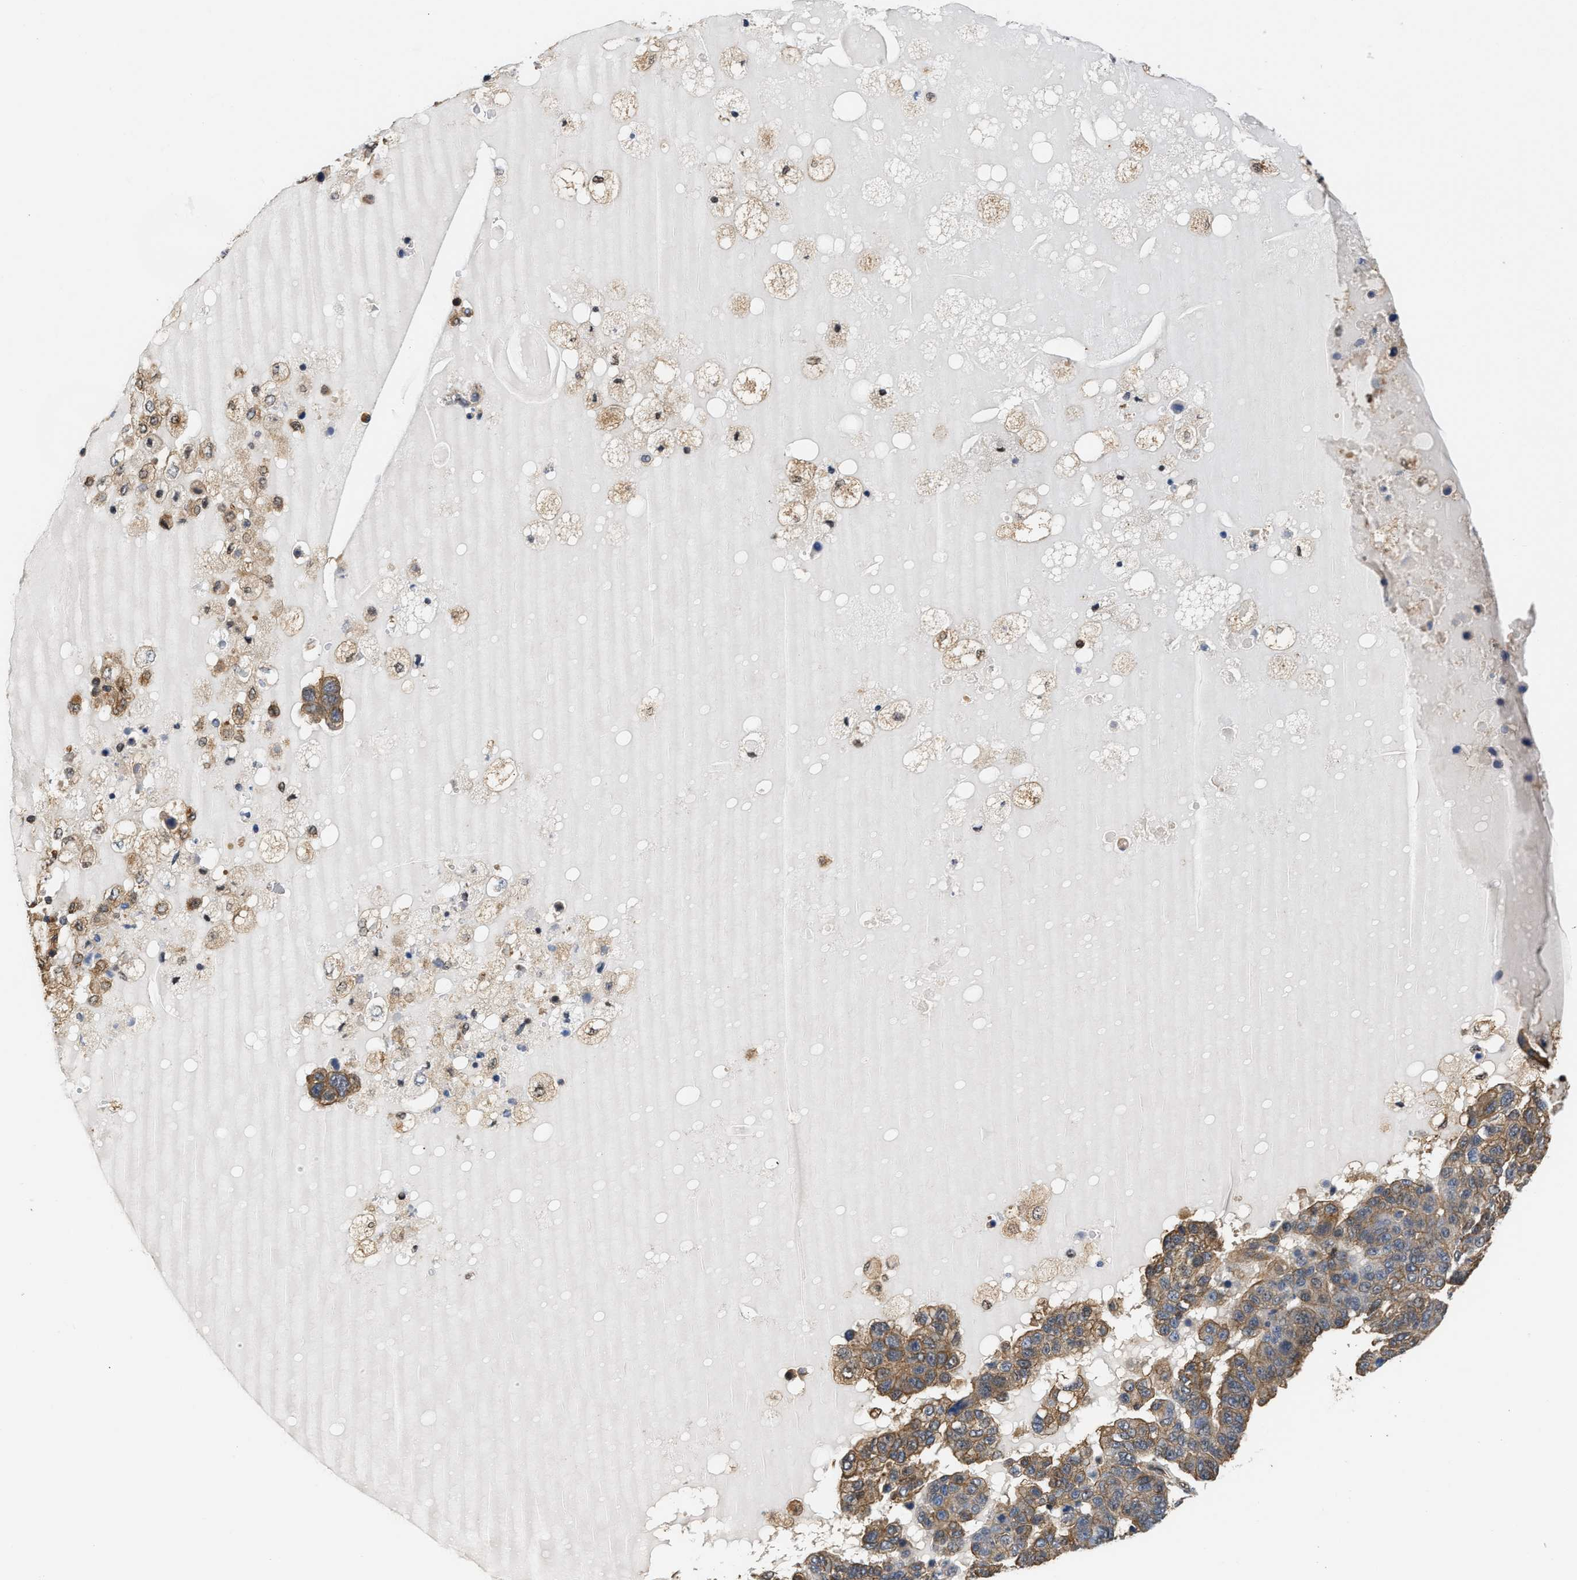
{"staining": {"intensity": "moderate", "quantity": ">75%", "location": "cytoplasmic/membranous"}, "tissue": "pancreatic cancer", "cell_type": "Tumor cells", "image_type": "cancer", "snomed": [{"axis": "morphology", "description": "Adenocarcinoma, NOS"}, {"axis": "topography", "description": "Pancreas"}], "caption": "IHC staining of pancreatic adenocarcinoma, which displays medium levels of moderate cytoplasmic/membranous staining in approximately >75% of tumor cells indicating moderate cytoplasmic/membranous protein staining. The staining was performed using DAB (3,3'-diaminobenzidine) (brown) for protein detection and nuclei were counterstained in hematoxylin (blue).", "gene": "SCAI", "patient": {"sex": "female", "age": 61}}